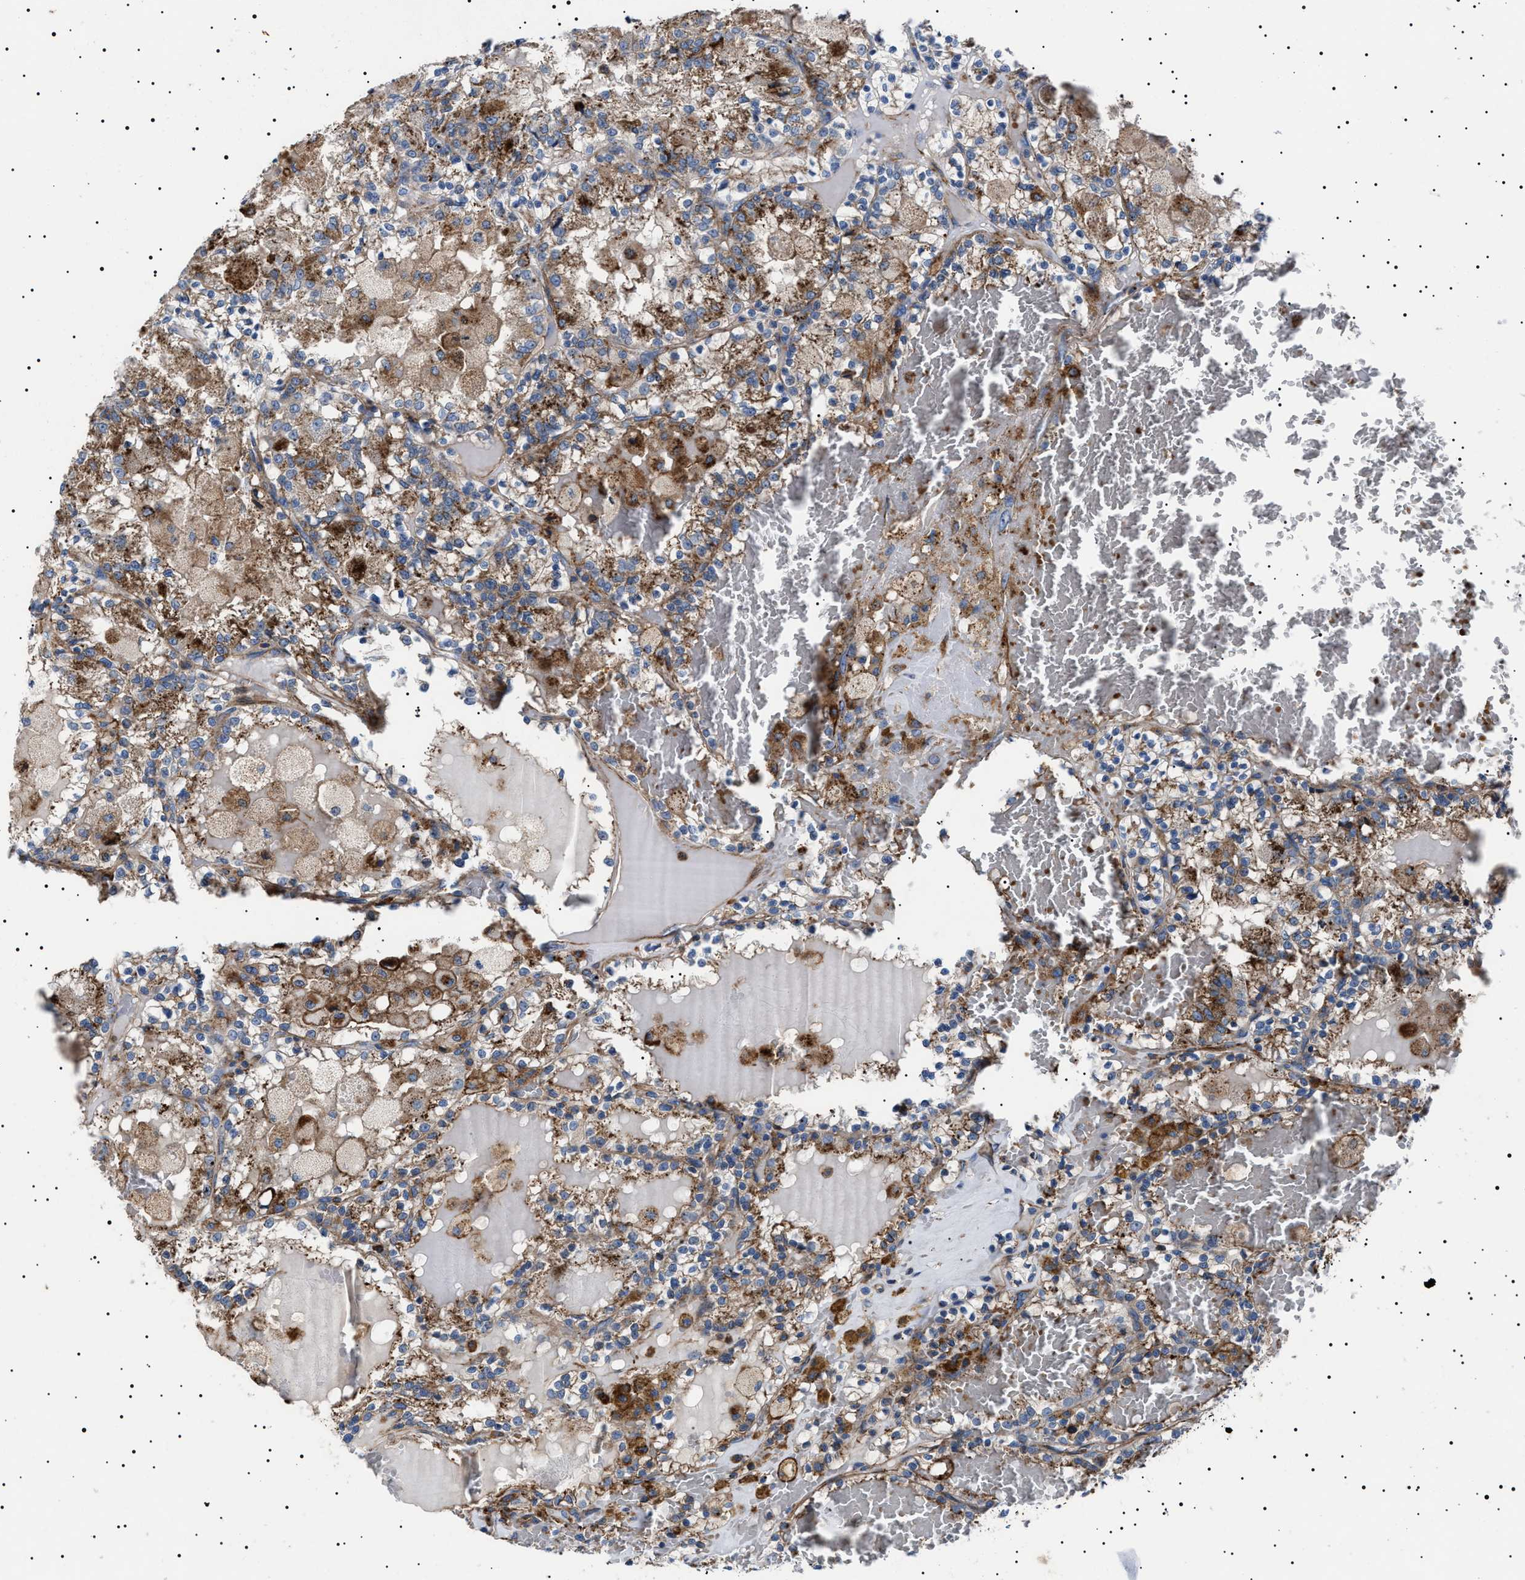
{"staining": {"intensity": "strong", "quantity": ">75%", "location": "cytoplasmic/membranous"}, "tissue": "renal cancer", "cell_type": "Tumor cells", "image_type": "cancer", "snomed": [{"axis": "morphology", "description": "Adenocarcinoma, NOS"}, {"axis": "topography", "description": "Kidney"}], "caption": "The histopathology image exhibits immunohistochemical staining of renal cancer. There is strong cytoplasmic/membranous expression is appreciated in about >75% of tumor cells. Nuclei are stained in blue.", "gene": "NEU1", "patient": {"sex": "female", "age": 56}}